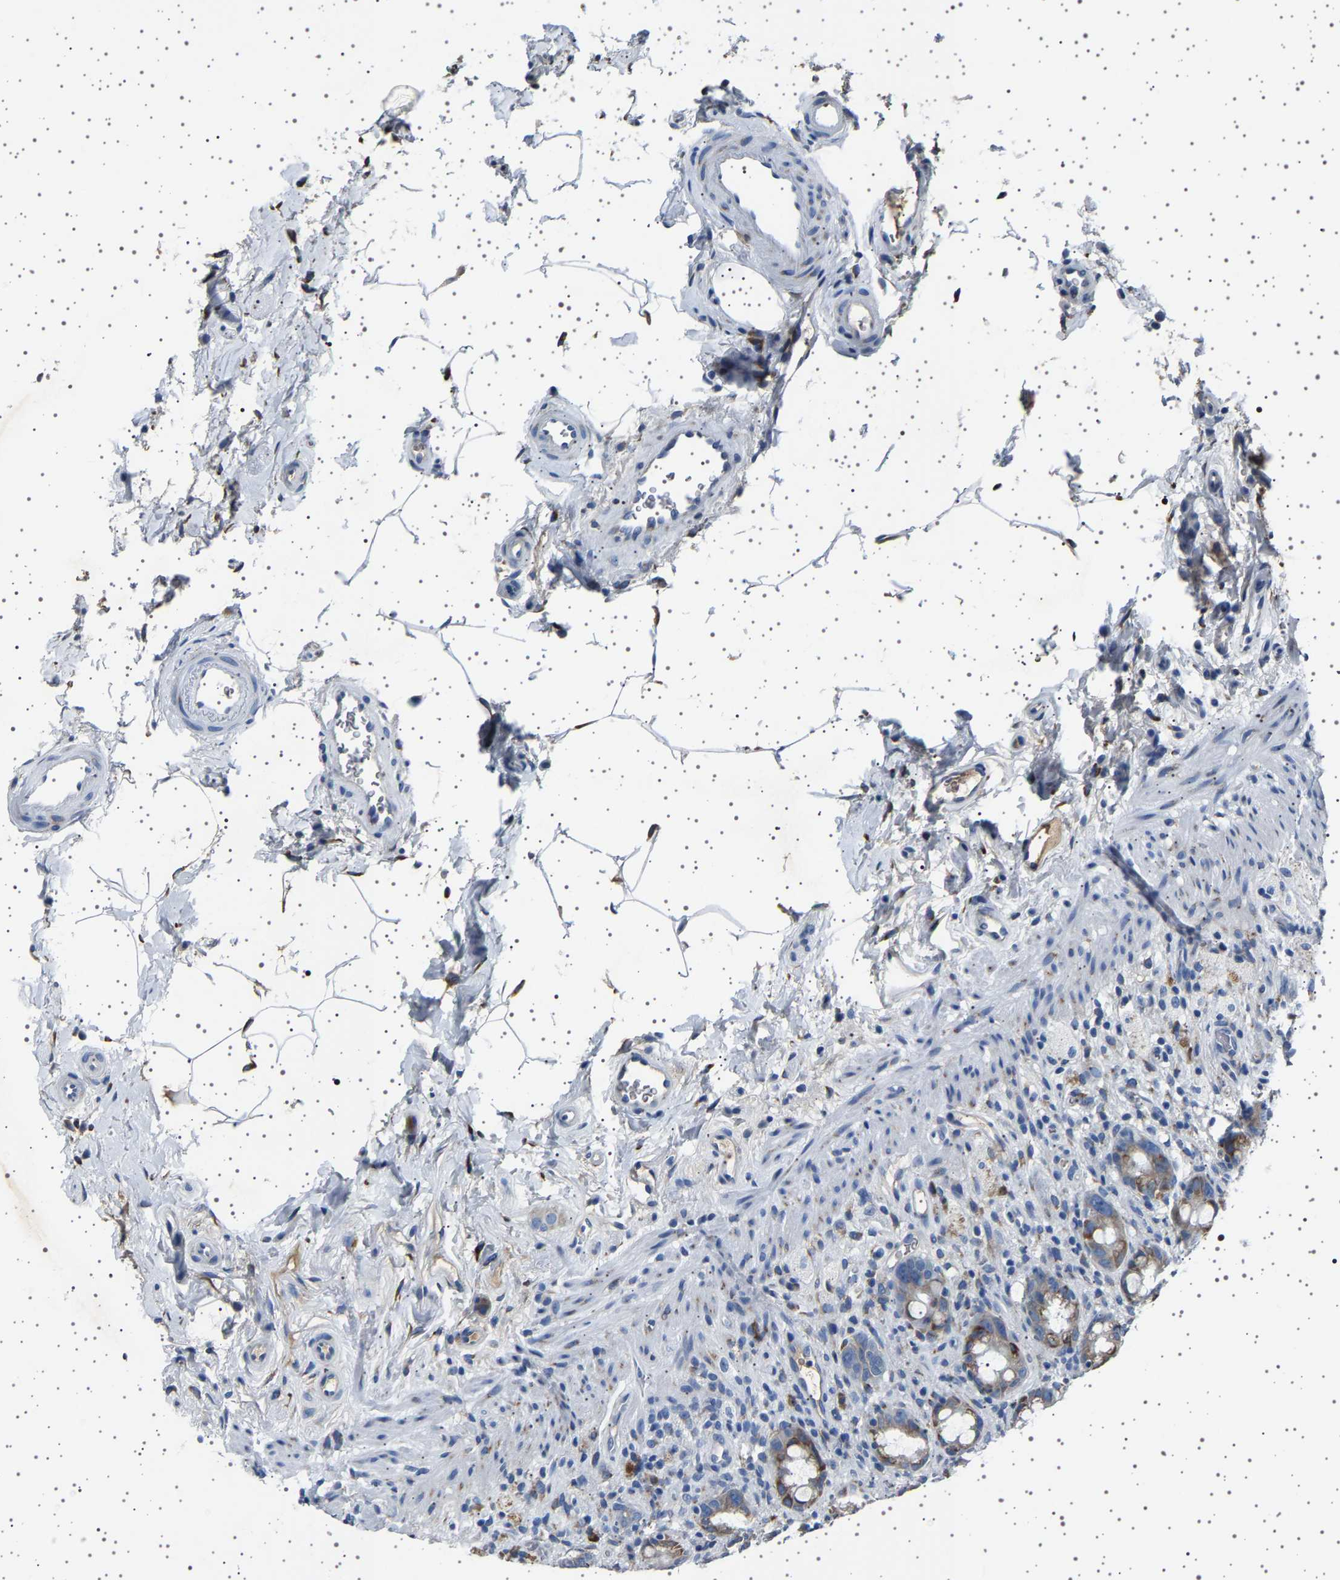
{"staining": {"intensity": "moderate", "quantity": ">75%", "location": "cytoplasmic/membranous"}, "tissue": "rectum", "cell_type": "Glandular cells", "image_type": "normal", "snomed": [{"axis": "morphology", "description": "Normal tissue, NOS"}, {"axis": "topography", "description": "Rectum"}], "caption": "Rectum stained with immunohistochemistry displays moderate cytoplasmic/membranous staining in about >75% of glandular cells.", "gene": "FTCD", "patient": {"sex": "male", "age": 44}}